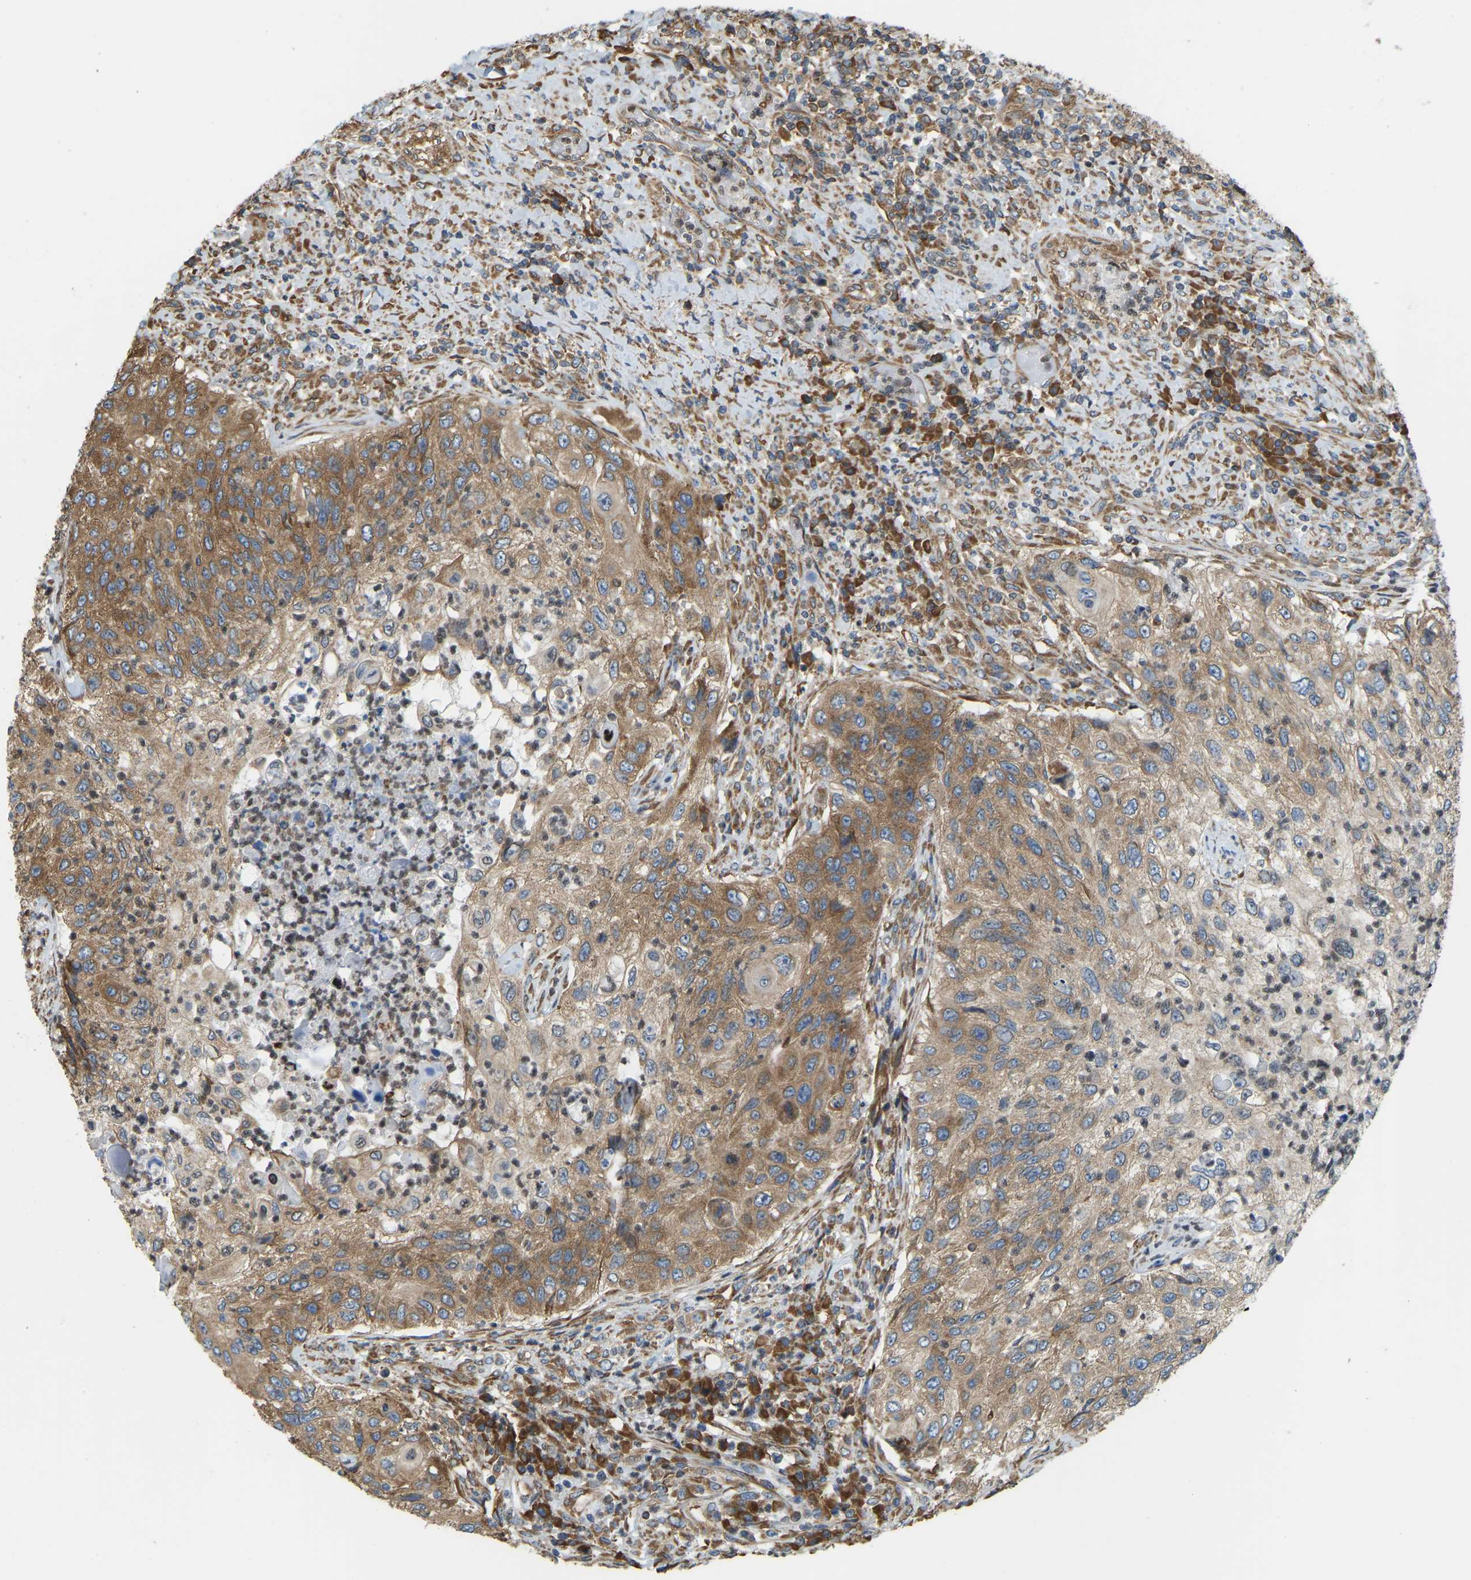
{"staining": {"intensity": "moderate", "quantity": ">75%", "location": "cytoplasmic/membranous"}, "tissue": "urothelial cancer", "cell_type": "Tumor cells", "image_type": "cancer", "snomed": [{"axis": "morphology", "description": "Urothelial carcinoma, High grade"}, {"axis": "topography", "description": "Urinary bladder"}], "caption": "High-grade urothelial carcinoma tissue shows moderate cytoplasmic/membranous expression in about >75% of tumor cells", "gene": "RPS6KB2", "patient": {"sex": "female", "age": 60}}